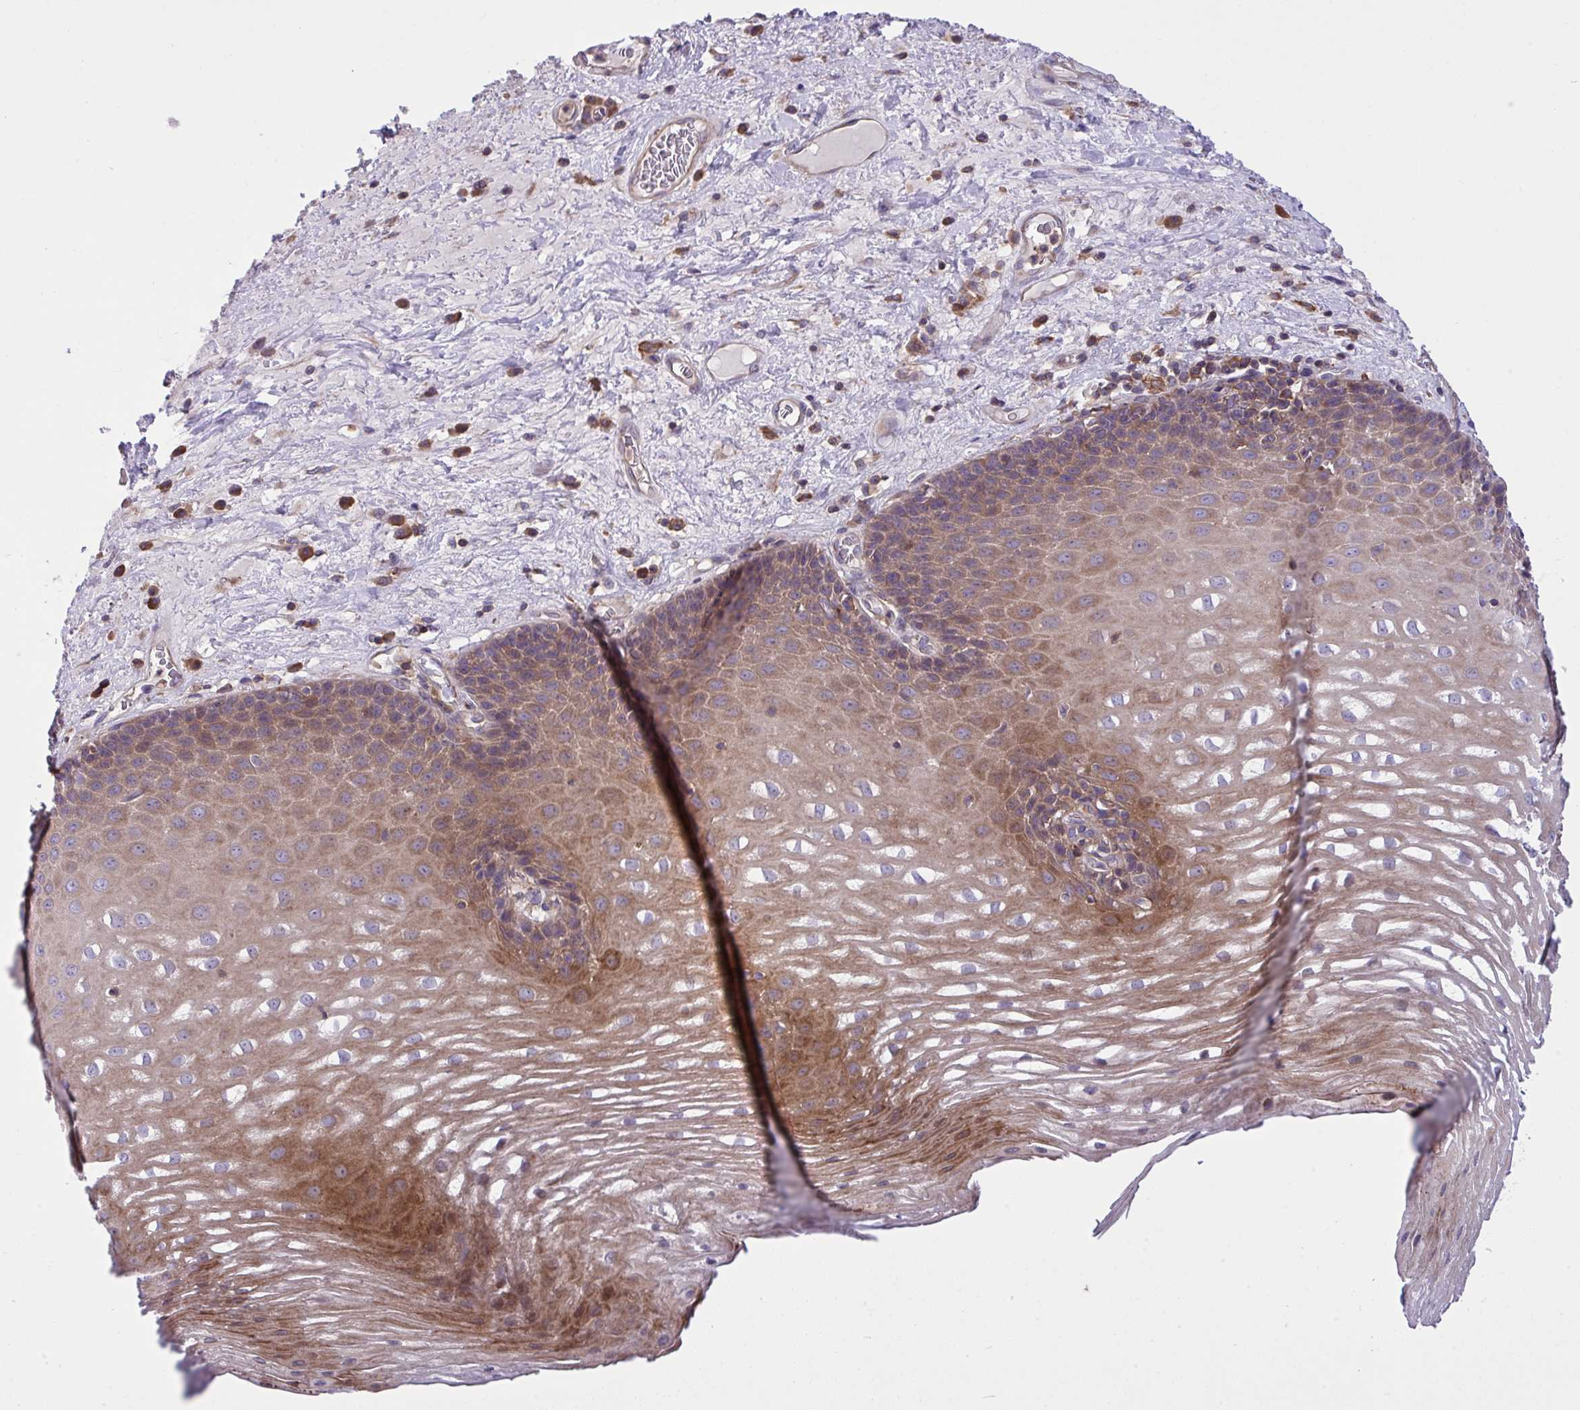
{"staining": {"intensity": "moderate", "quantity": "25%-75%", "location": "cytoplasmic/membranous"}, "tissue": "esophagus", "cell_type": "Squamous epithelial cells", "image_type": "normal", "snomed": [{"axis": "morphology", "description": "Normal tissue, NOS"}, {"axis": "topography", "description": "Esophagus"}], "caption": "Immunohistochemical staining of unremarkable human esophagus displays moderate cytoplasmic/membranous protein positivity in about 25%-75% of squamous epithelial cells.", "gene": "GRB14", "patient": {"sex": "male", "age": 62}}